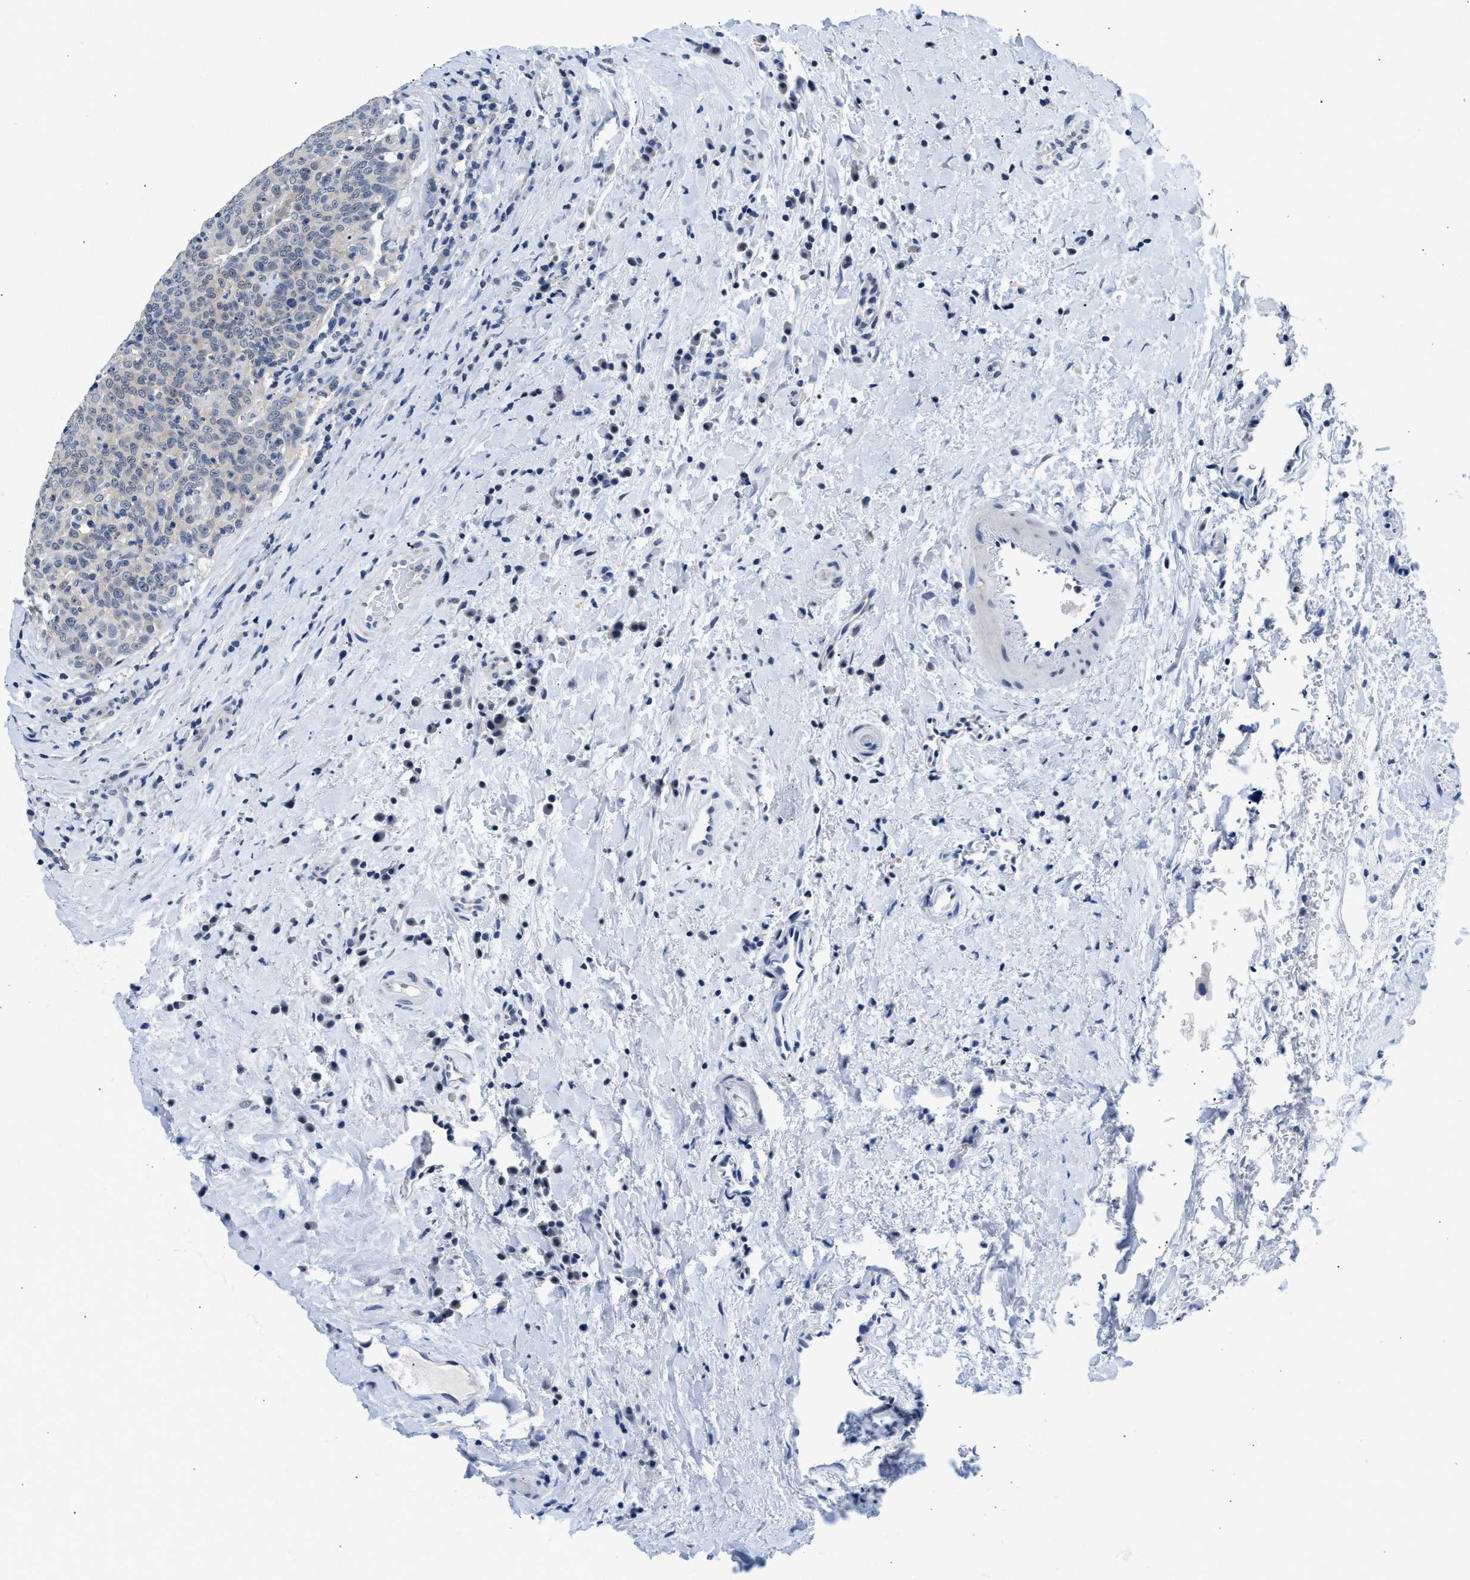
{"staining": {"intensity": "negative", "quantity": "none", "location": "none"}, "tissue": "head and neck cancer", "cell_type": "Tumor cells", "image_type": "cancer", "snomed": [{"axis": "morphology", "description": "Squamous cell carcinoma, NOS"}, {"axis": "morphology", "description": "Squamous cell carcinoma, metastatic, NOS"}, {"axis": "topography", "description": "Lymph node"}, {"axis": "topography", "description": "Head-Neck"}], "caption": "High magnification brightfield microscopy of head and neck cancer stained with DAB (brown) and counterstained with hematoxylin (blue): tumor cells show no significant expression. (DAB immunohistochemistry (IHC), high magnification).", "gene": "PPM1L", "patient": {"sex": "male", "age": 62}}